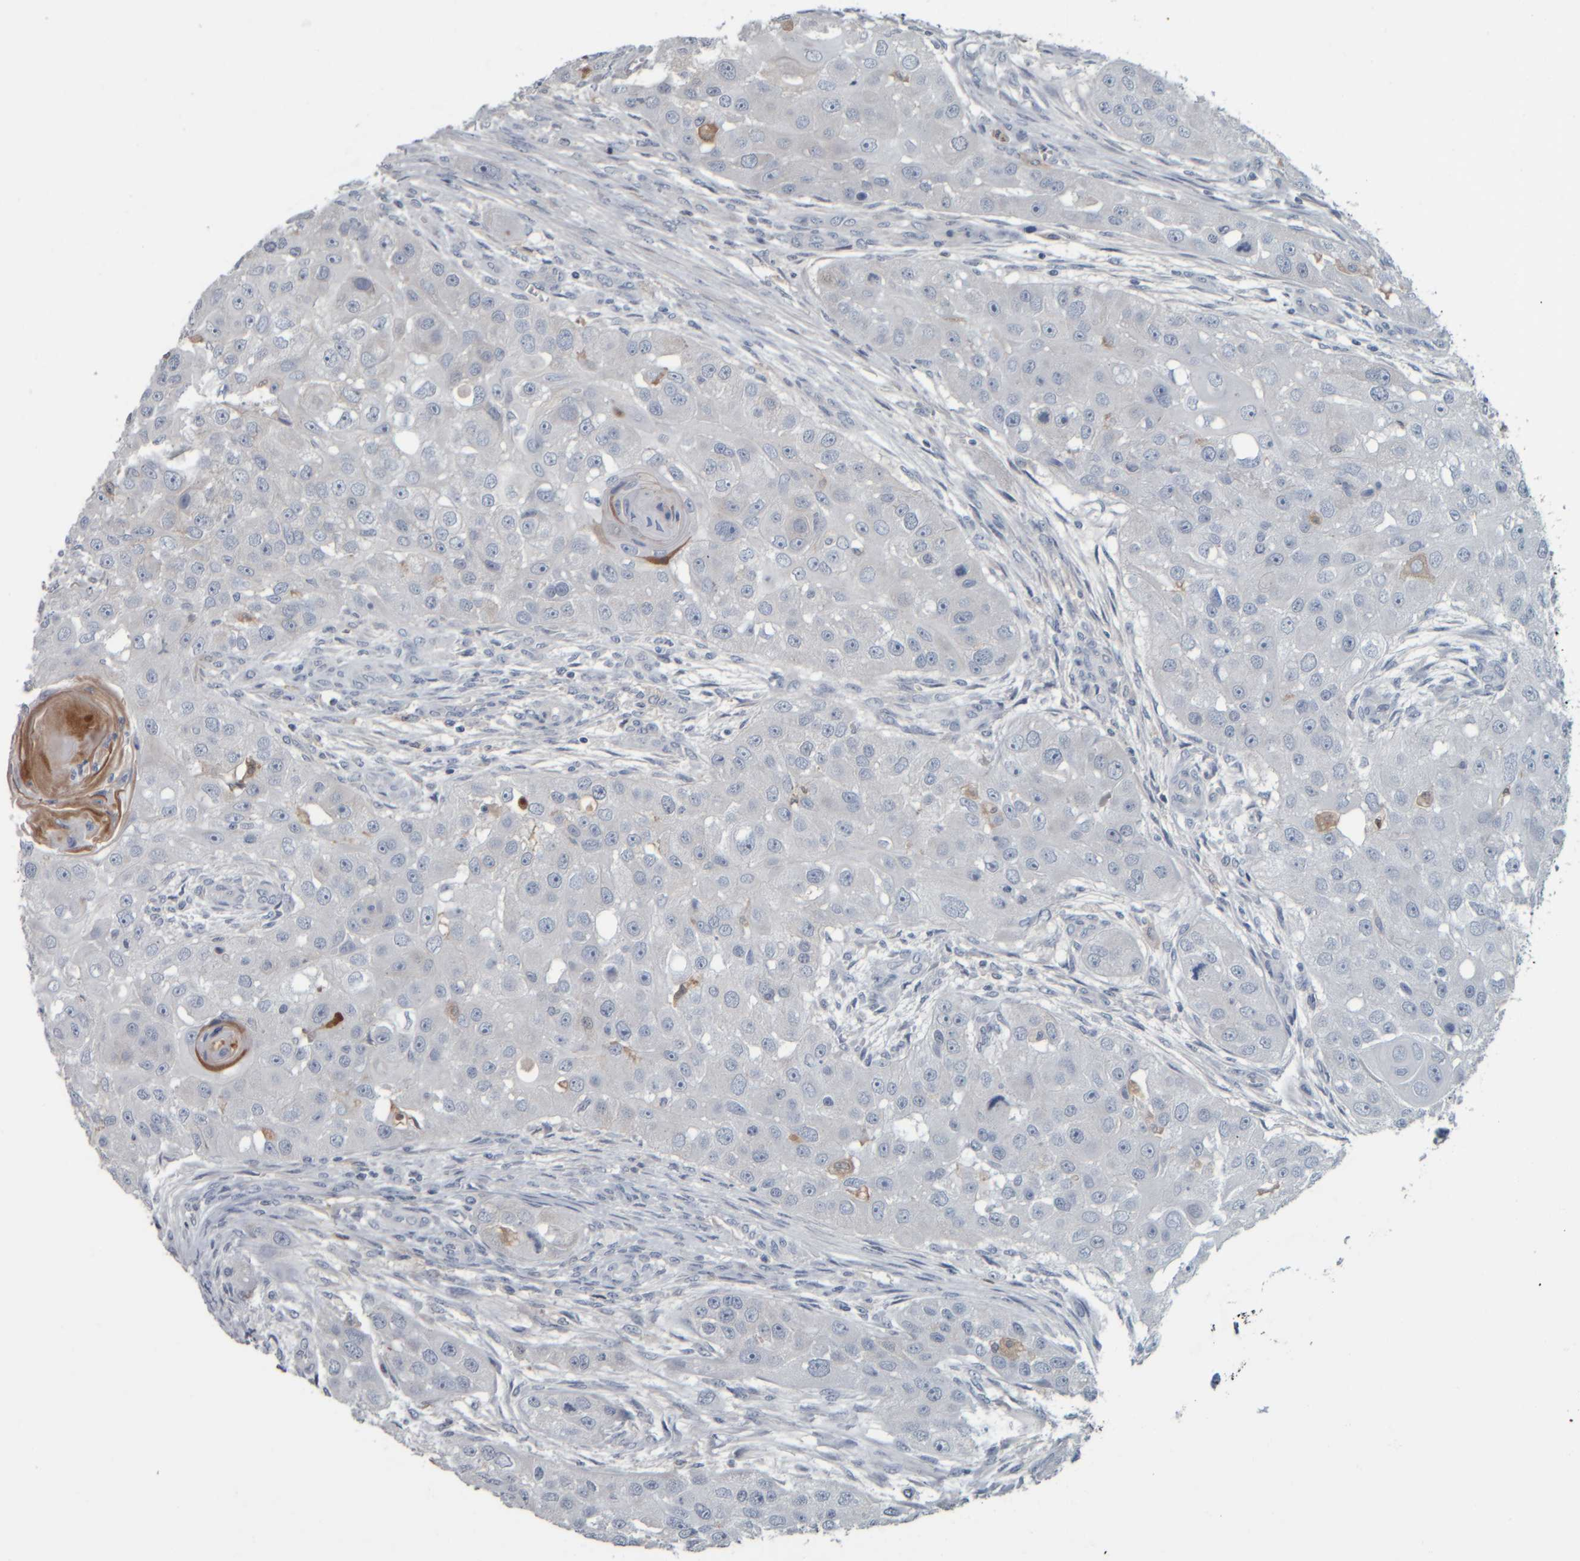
{"staining": {"intensity": "negative", "quantity": "none", "location": "none"}, "tissue": "head and neck cancer", "cell_type": "Tumor cells", "image_type": "cancer", "snomed": [{"axis": "morphology", "description": "Normal tissue, NOS"}, {"axis": "morphology", "description": "Squamous cell carcinoma, NOS"}, {"axis": "topography", "description": "Skeletal muscle"}, {"axis": "topography", "description": "Head-Neck"}], "caption": "Immunohistochemistry photomicrograph of human head and neck cancer (squamous cell carcinoma) stained for a protein (brown), which demonstrates no positivity in tumor cells.", "gene": "CAVIN4", "patient": {"sex": "male", "age": 51}}